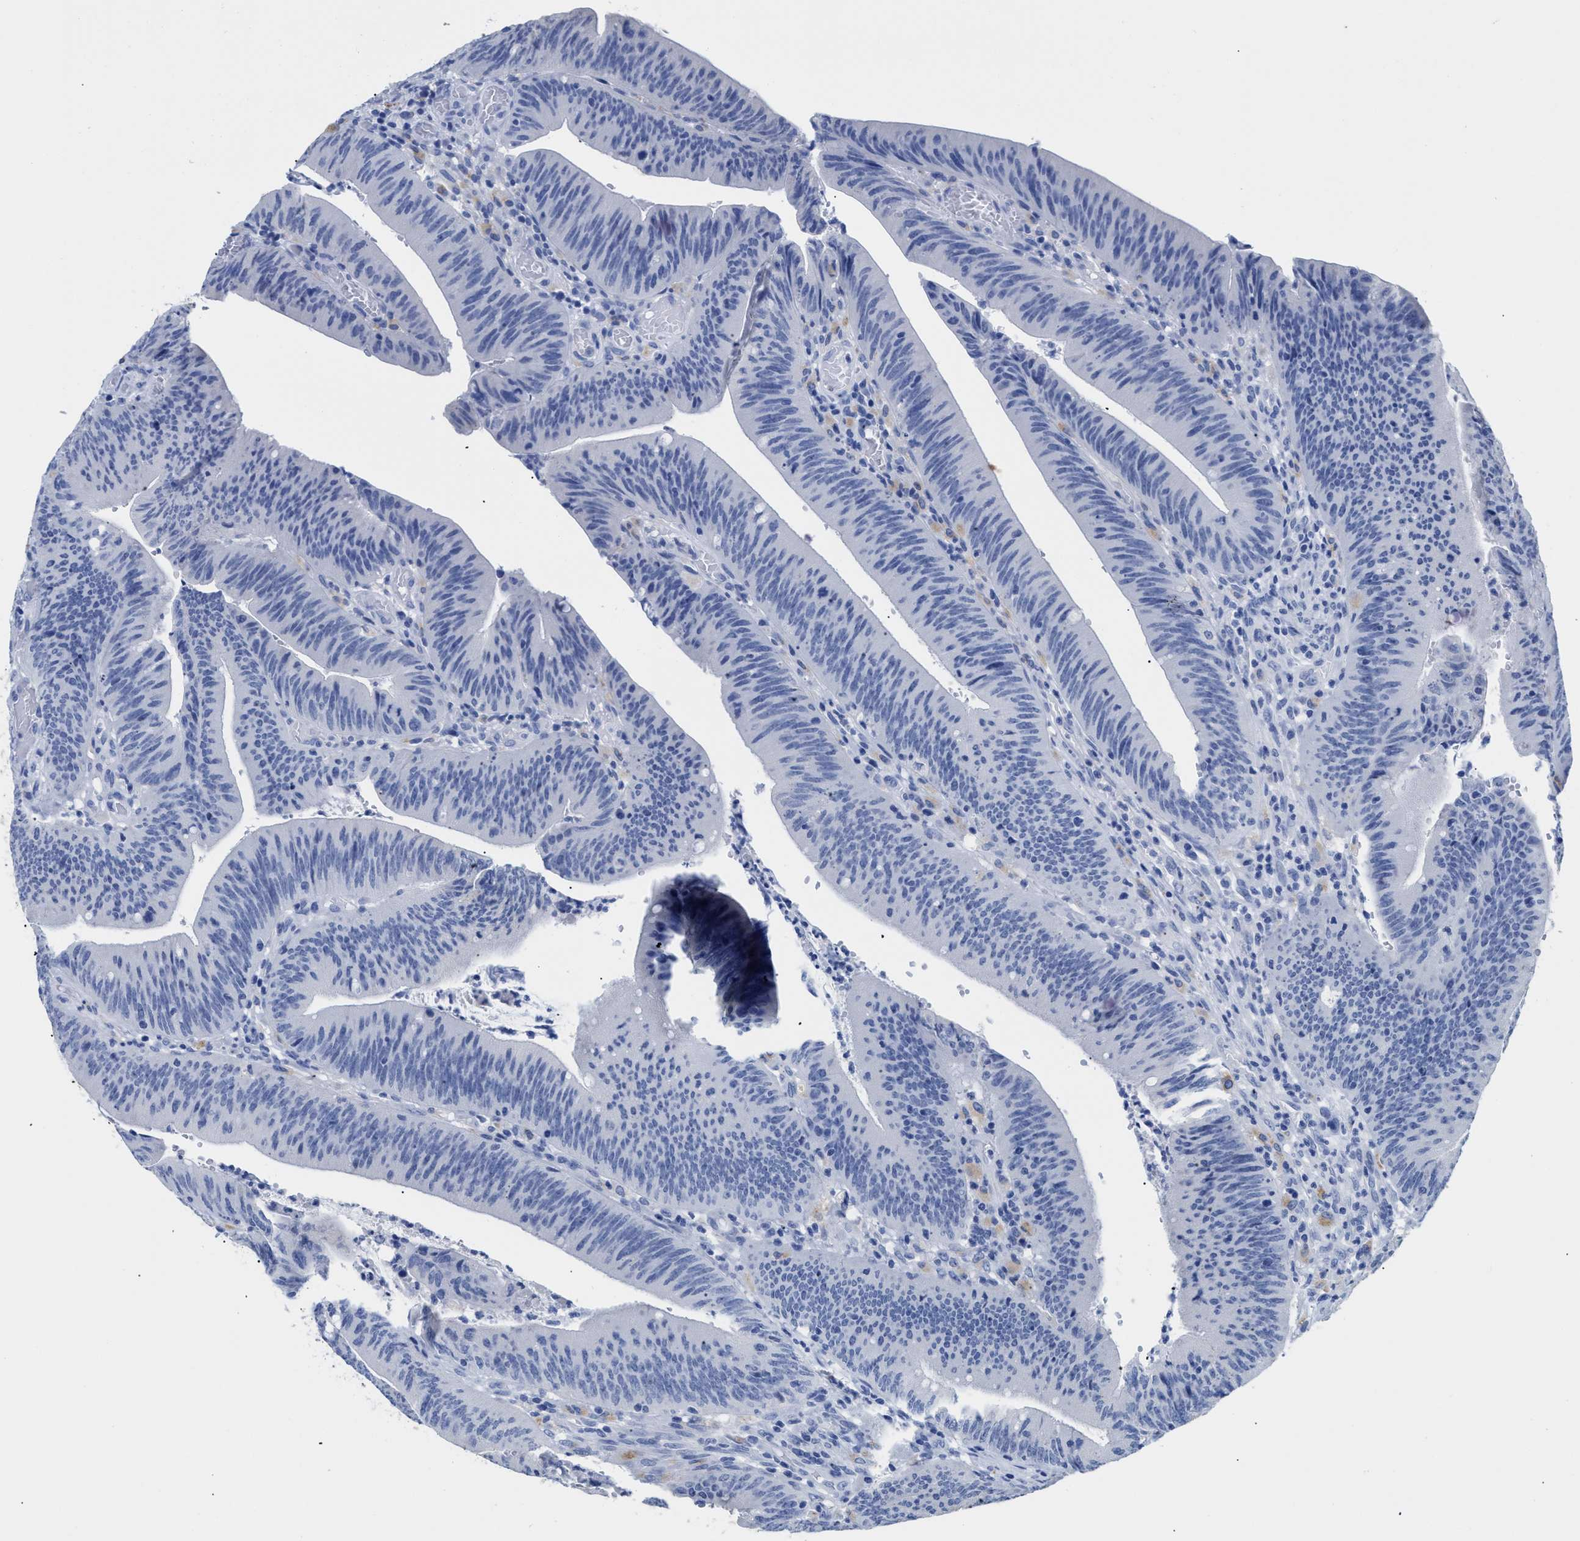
{"staining": {"intensity": "negative", "quantity": "none", "location": "none"}, "tissue": "colorectal cancer", "cell_type": "Tumor cells", "image_type": "cancer", "snomed": [{"axis": "morphology", "description": "Normal tissue, NOS"}, {"axis": "morphology", "description": "Adenocarcinoma, NOS"}, {"axis": "topography", "description": "Rectum"}], "caption": "Immunohistochemistry of colorectal adenocarcinoma reveals no expression in tumor cells.", "gene": "APOBEC2", "patient": {"sex": "female", "age": 66}}